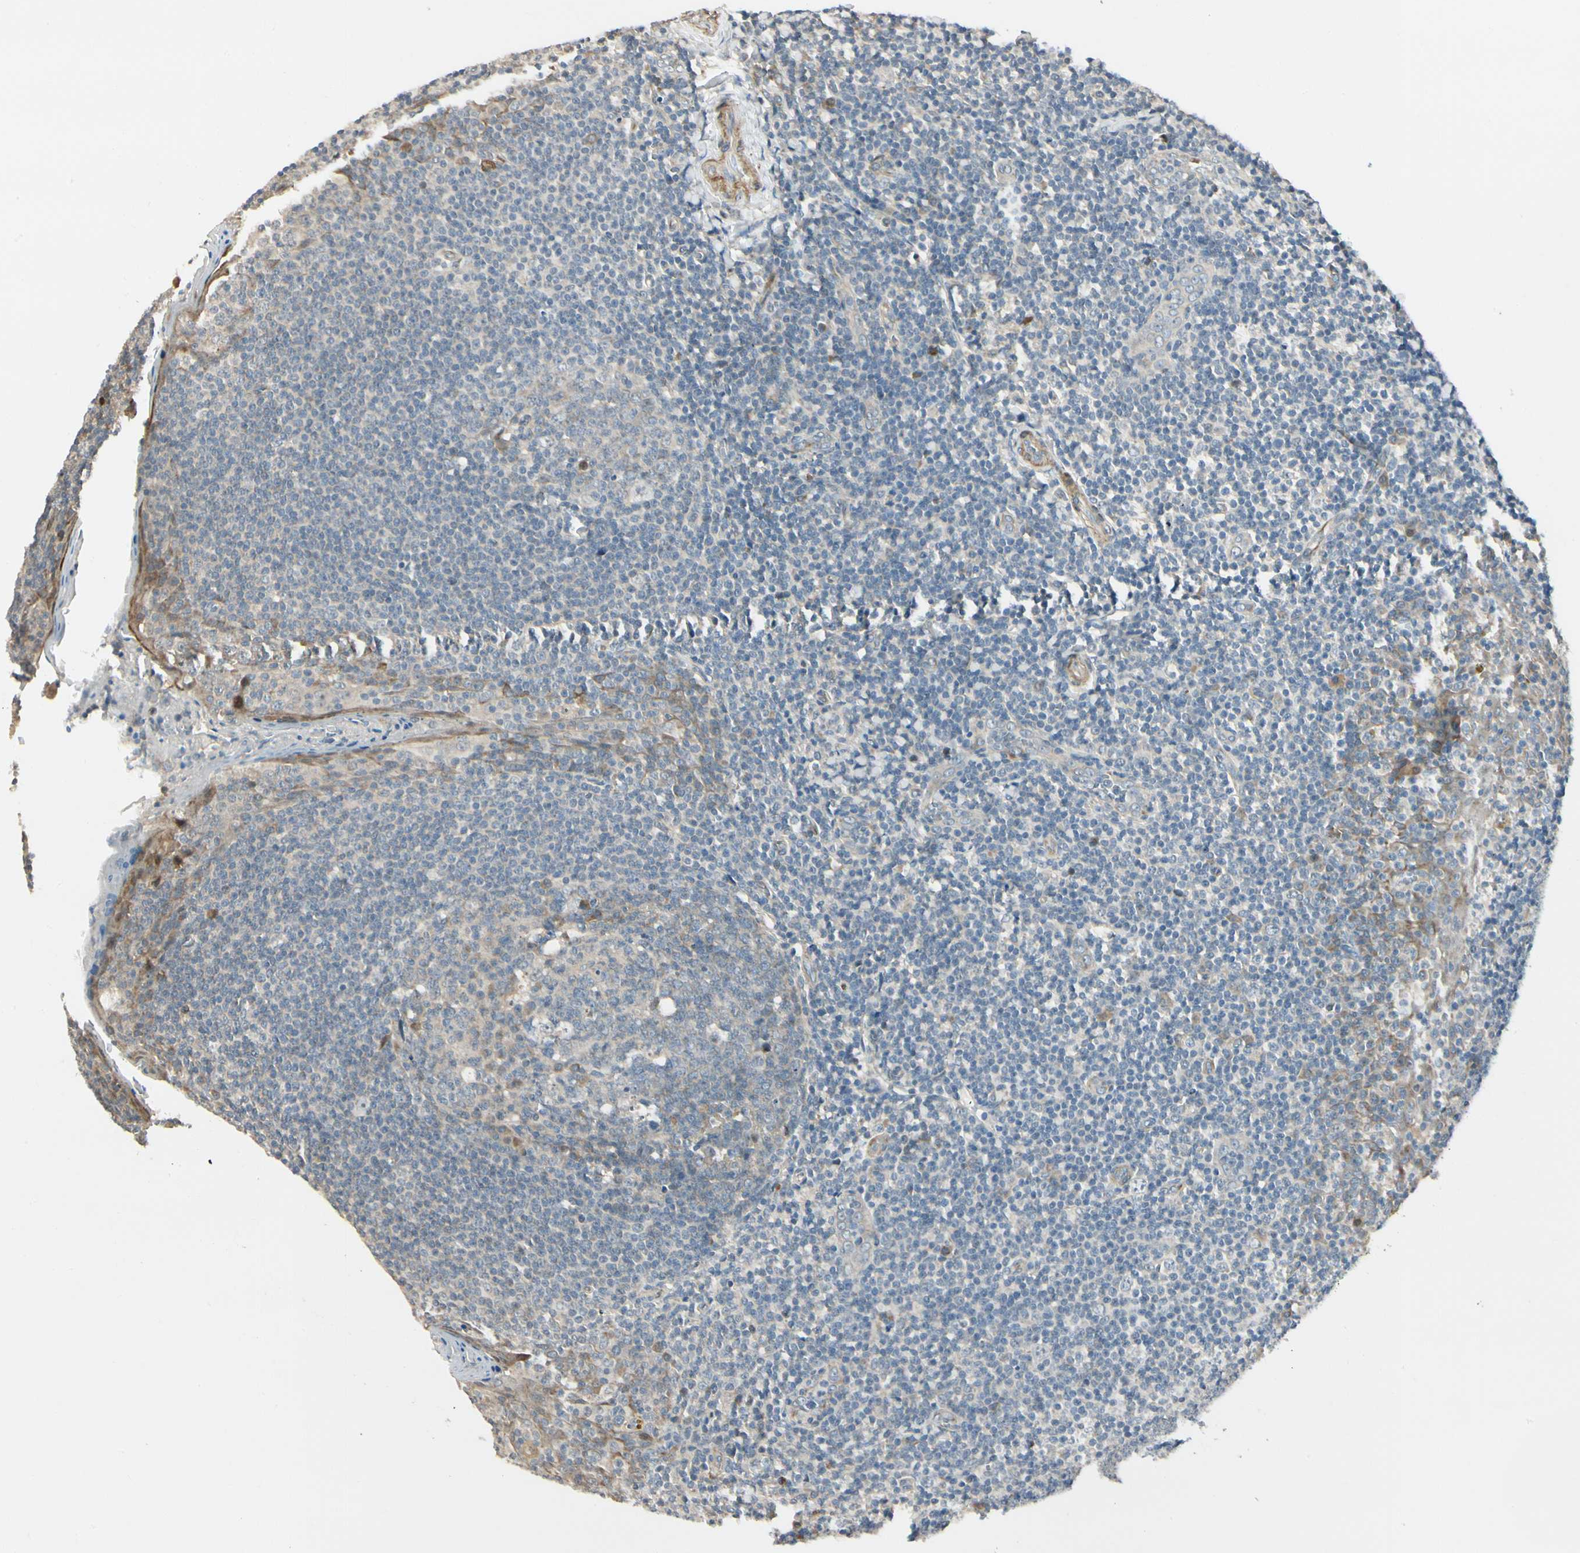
{"staining": {"intensity": "moderate", "quantity": "<25%", "location": "cytoplasmic/membranous"}, "tissue": "tonsil", "cell_type": "Germinal center cells", "image_type": "normal", "snomed": [{"axis": "morphology", "description": "Normal tissue, NOS"}, {"axis": "topography", "description": "Tonsil"}], "caption": "The photomicrograph reveals immunohistochemical staining of benign tonsil. There is moderate cytoplasmic/membranous staining is appreciated in approximately <25% of germinal center cells.", "gene": "P4HA3", "patient": {"sex": "male", "age": 31}}